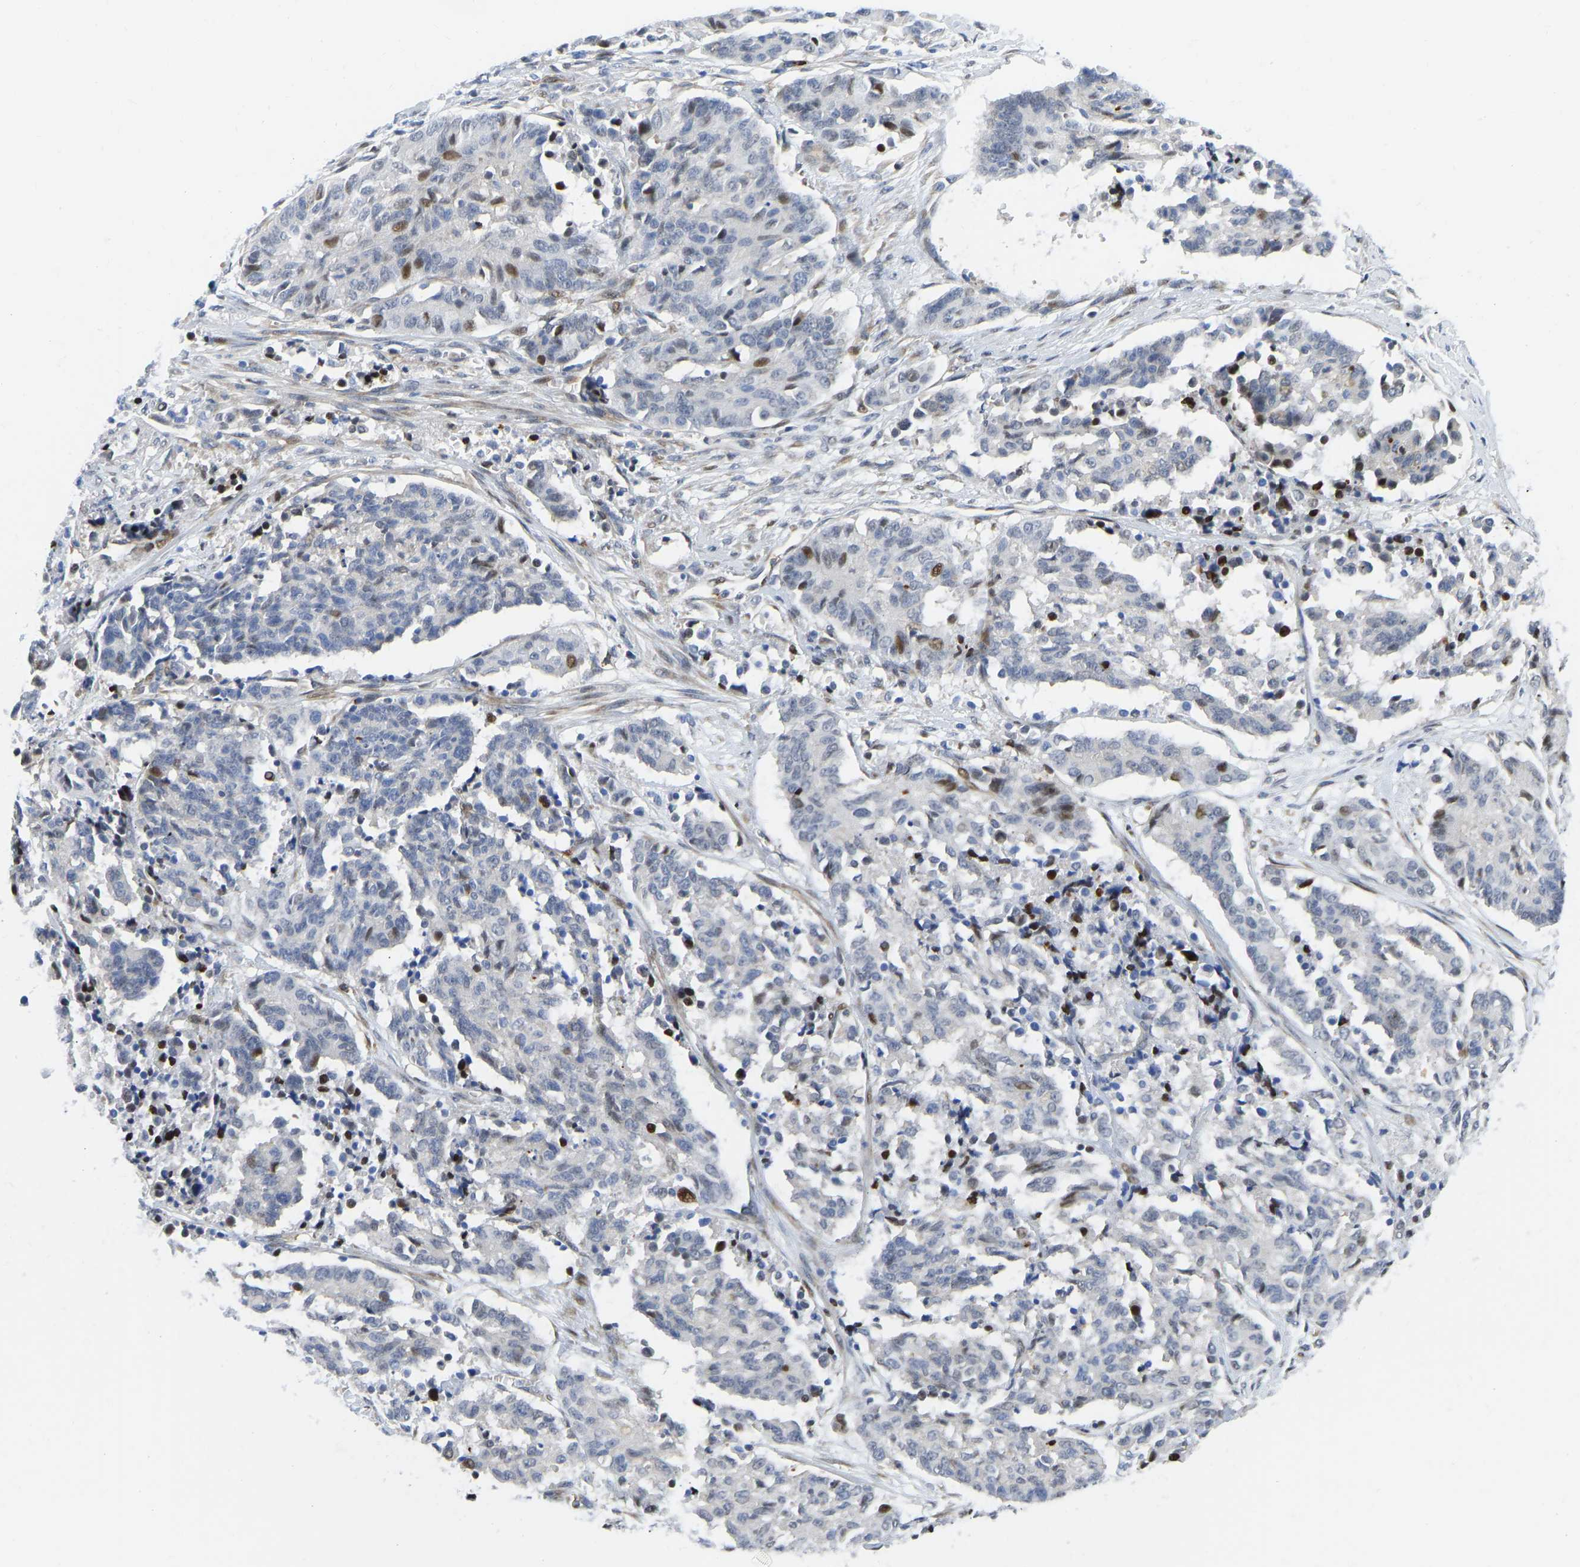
{"staining": {"intensity": "moderate", "quantity": "<25%", "location": "nuclear"}, "tissue": "cervical cancer", "cell_type": "Tumor cells", "image_type": "cancer", "snomed": [{"axis": "morphology", "description": "Squamous cell carcinoma, NOS"}, {"axis": "topography", "description": "Cervix"}], "caption": "High-power microscopy captured an IHC photomicrograph of squamous cell carcinoma (cervical), revealing moderate nuclear staining in about <25% of tumor cells.", "gene": "HDAC5", "patient": {"sex": "female", "age": 35}}